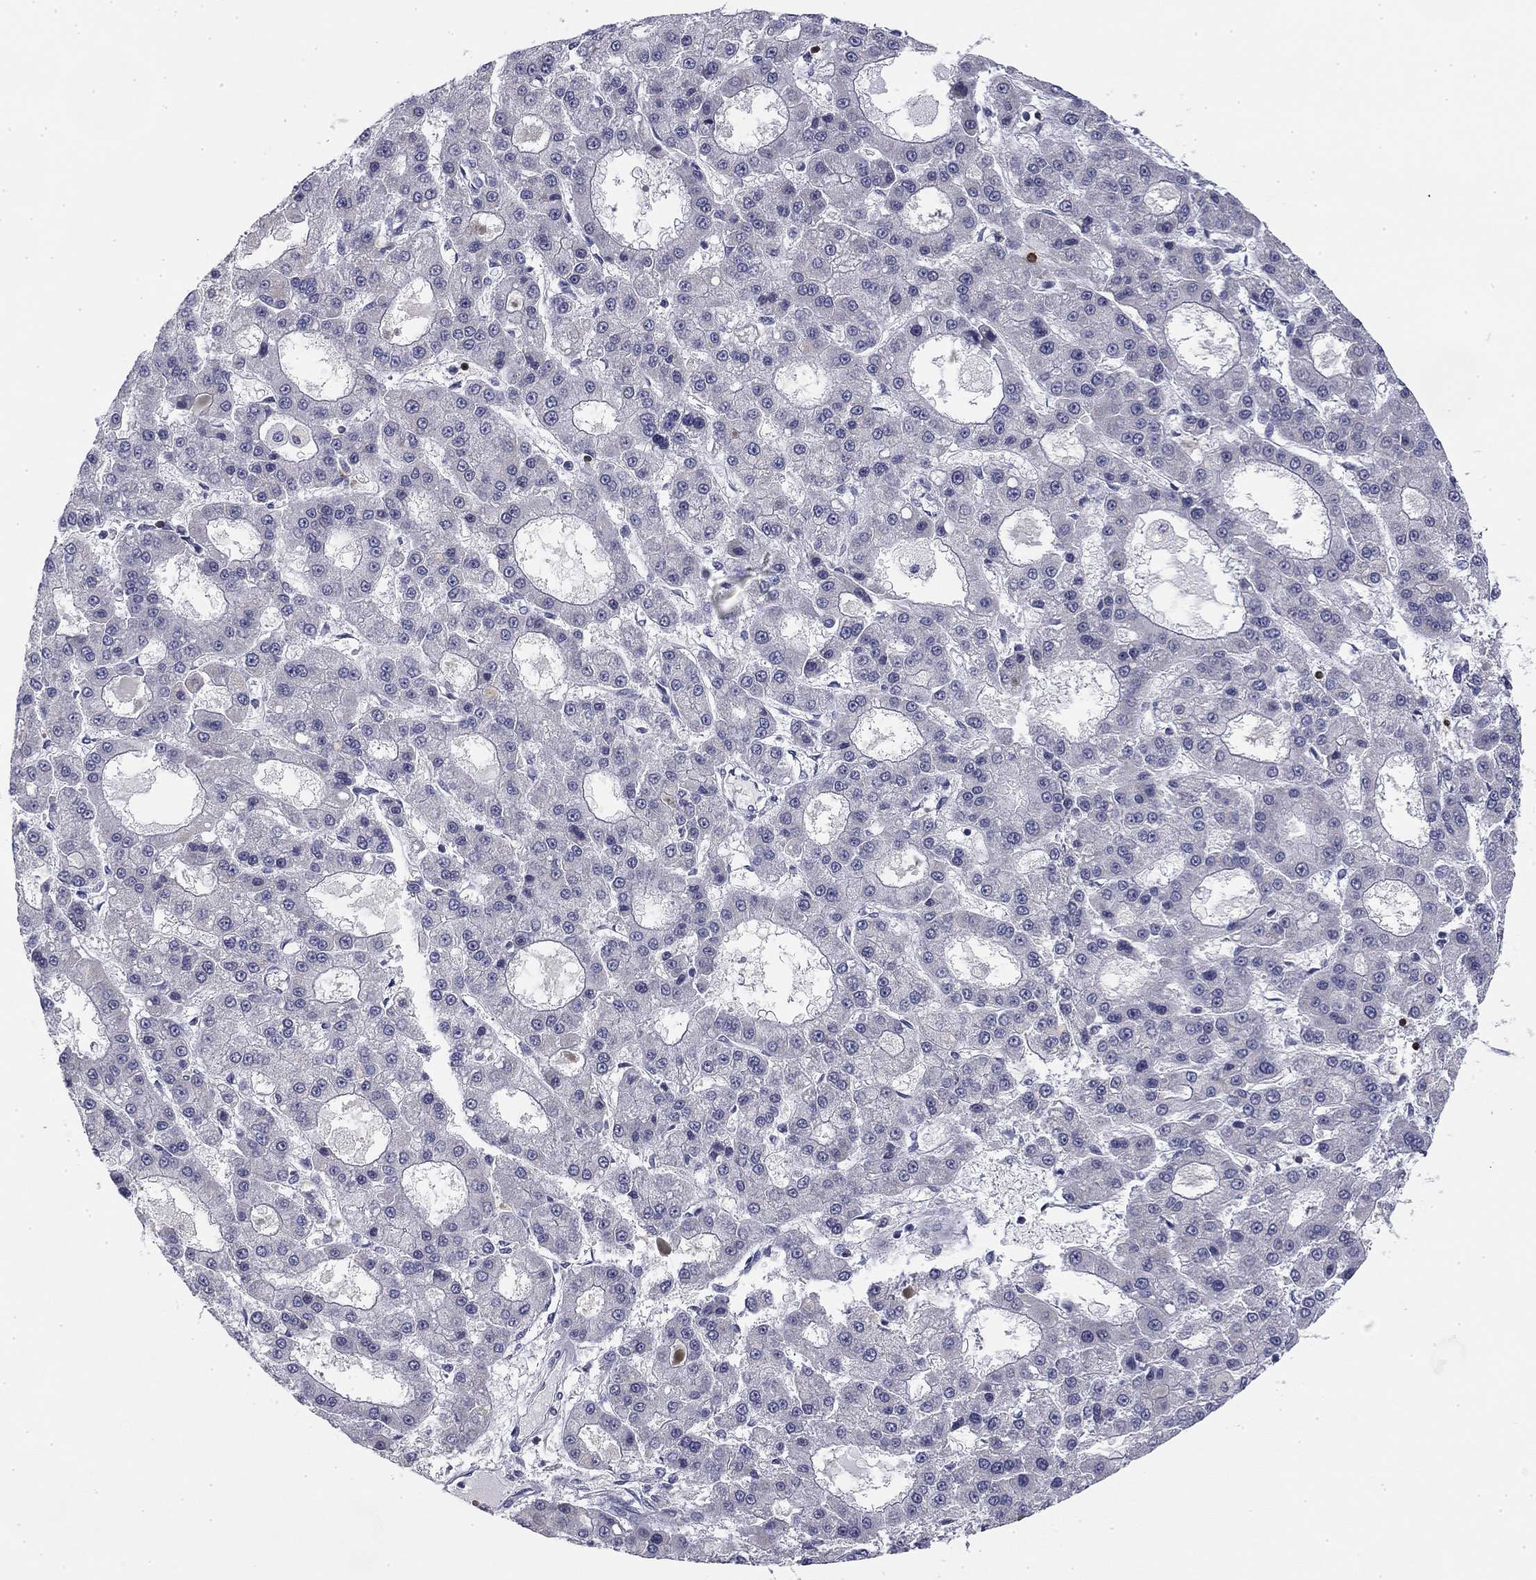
{"staining": {"intensity": "negative", "quantity": "none", "location": "none"}, "tissue": "liver cancer", "cell_type": "Tumor cells", "image_type": "cancer", "snomed": [{"axis": "morphology", "description": "Carcinoma, Hepatocellular, NOS"}, {"axis": "topography", "description": "Liver"}], "caption": "Immunohistochemistry (IHC) of liver cancer (hepatocellular carcinoma) shows no staining in tumor cells. (DAB immunohistochemistry (IHC), high magnification).", "gene": "TRAT1", "patient": {"sex": "male", "age": 70}}